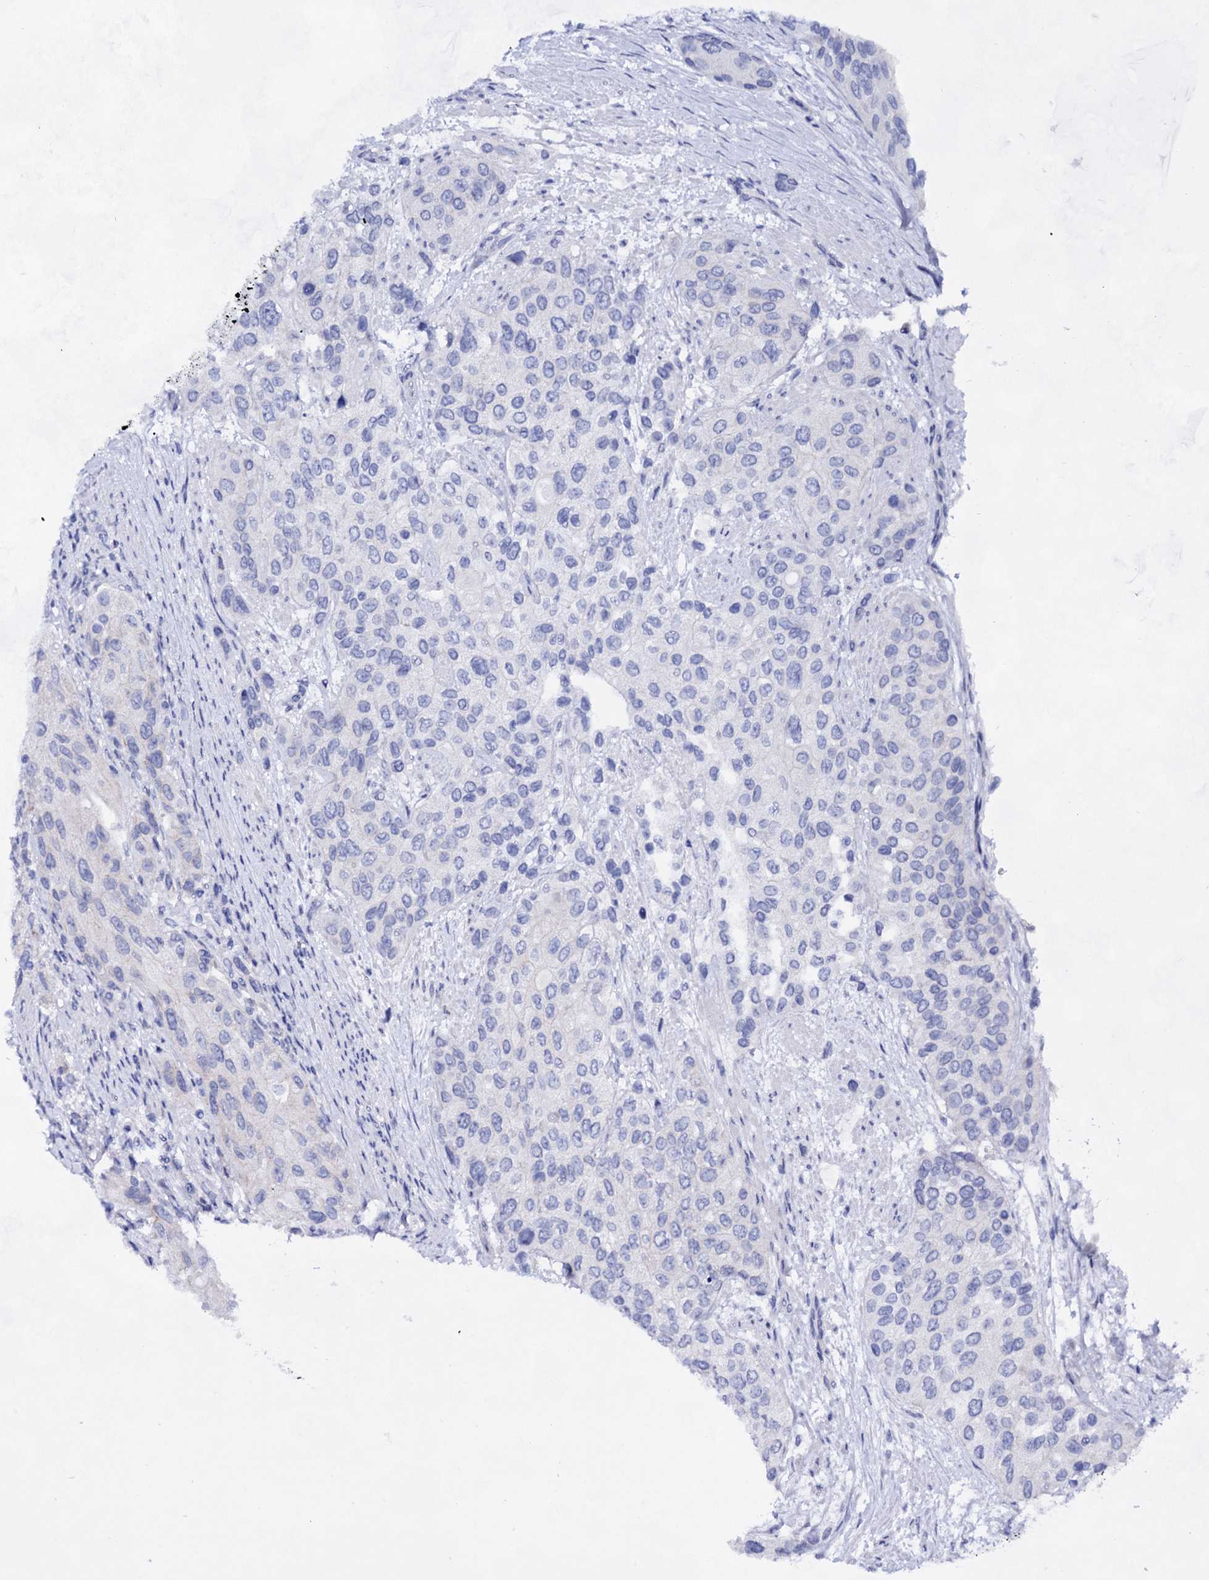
{"staining": {"intensity": "negative", "quantity": "none", "location": "none"}, "tissue": "urothelial cancer", "cell_type": "Tumor cells", "image_type": "cancer", "snomed": [{"axis": "morphology", "description": "Normal tissue, NOS"}, {"axis": "morphology", "description": "Urothelial carcinoma, High grade"}, {"axis": "topography", "description": "Vascular tissue"}, {"axis": "topography", "description": "Urinary bladder"}], "caption": "A photomicrograph of urothelial cancer stained for a protein shows no brown staining in tumor cells.", "gene": "PLIN1", "patient": {"sex": "female", "age": 56}}